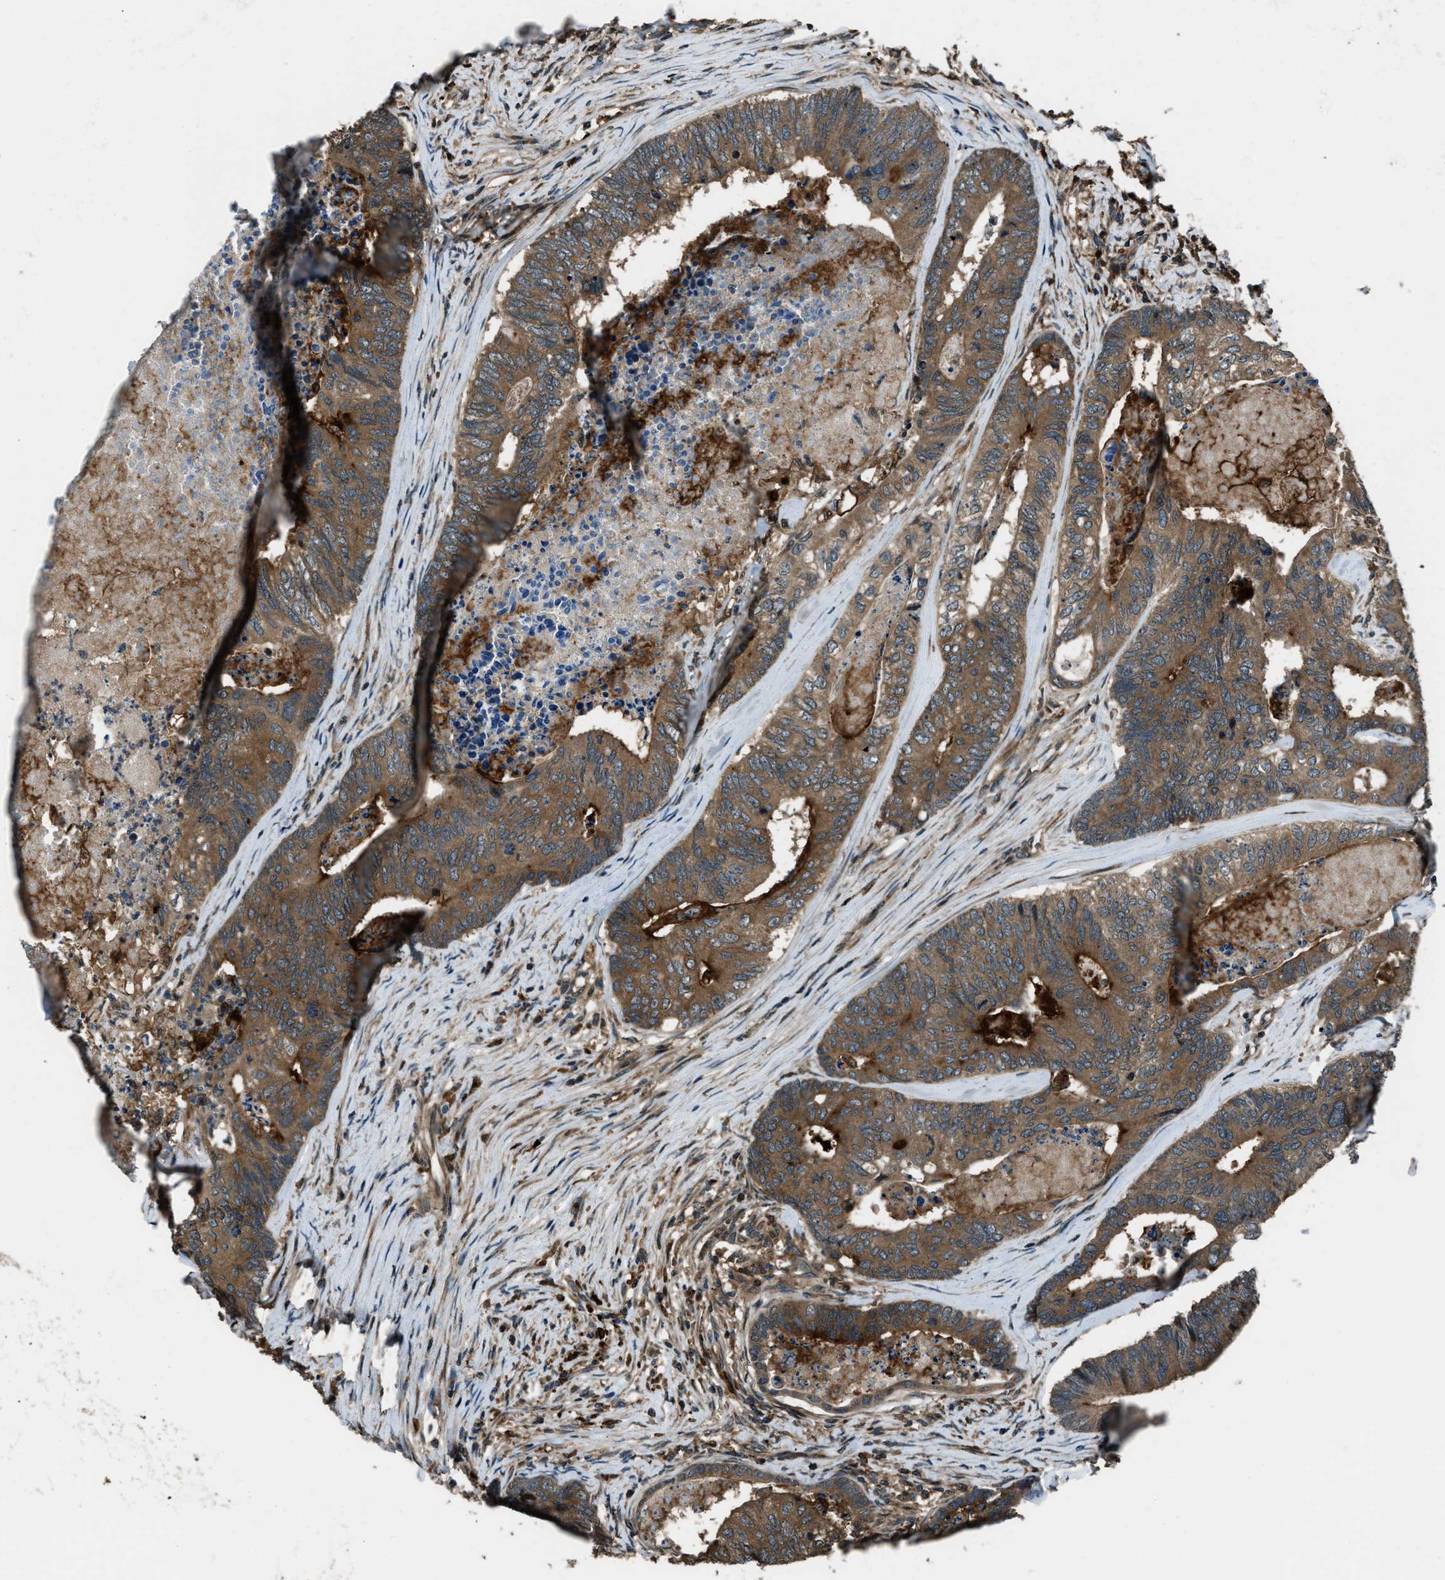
{"staining": {"intensity": "strong", "quantity": ">75%", "location": "cytoplasmic/membranous"}, "tissue": "colorectal cancer", "cell_type": "Tumor cells", "image_type": "cancer", "snomed": [{"axis": "morphology", "description": "Adenocarcinoma, NOS"}, {"axis": "topography", "description": "Colon"}], "caption": "Immunohistochemistry (DAB (3,3'-diaminobenzidine)) staining of colorectal cancer (adenocarcinoma) shows strong cytoplasmic/membranous protein staining in about >75% of tumor cells.", "gene": "TRIM4", "patient": {"sex": "female", "age": 67}}